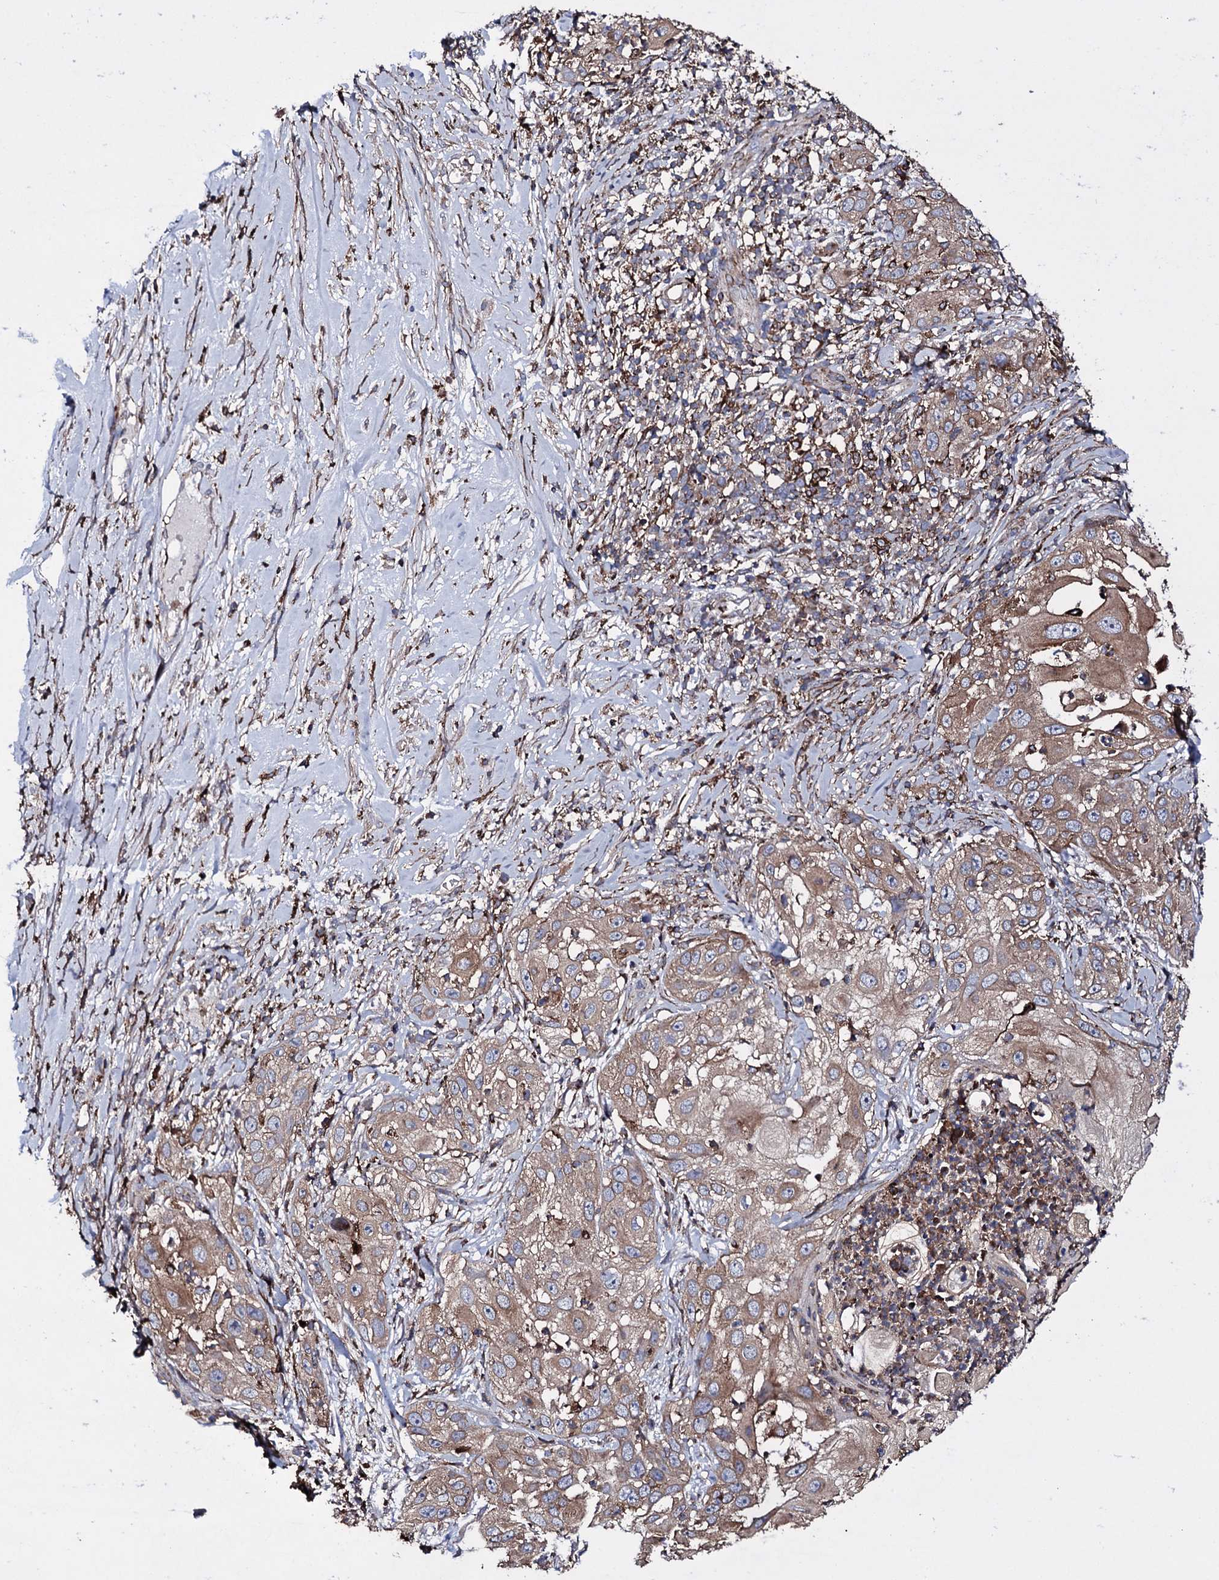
{"staining": {"intensity": "moderate", "quantity": "25%-75%", "location": "cytoplasmic/membranous"}, "tissue": "skin cancer", "cell_type": "Tumor cells", "image_type": "cancer", "snomed": [{"axis": "morphology", "description": "Squamous cell carcinoma, NOS"}, {"axis": "topography", "description": "Skin"}], "caption": "A micrograph of skin cancer stained for a protein shows moderate cytoplasmic/membranous brown staining in tumor cells.", "gene": "VAMP8", "patient": {"sex": "female", "age": 44}}